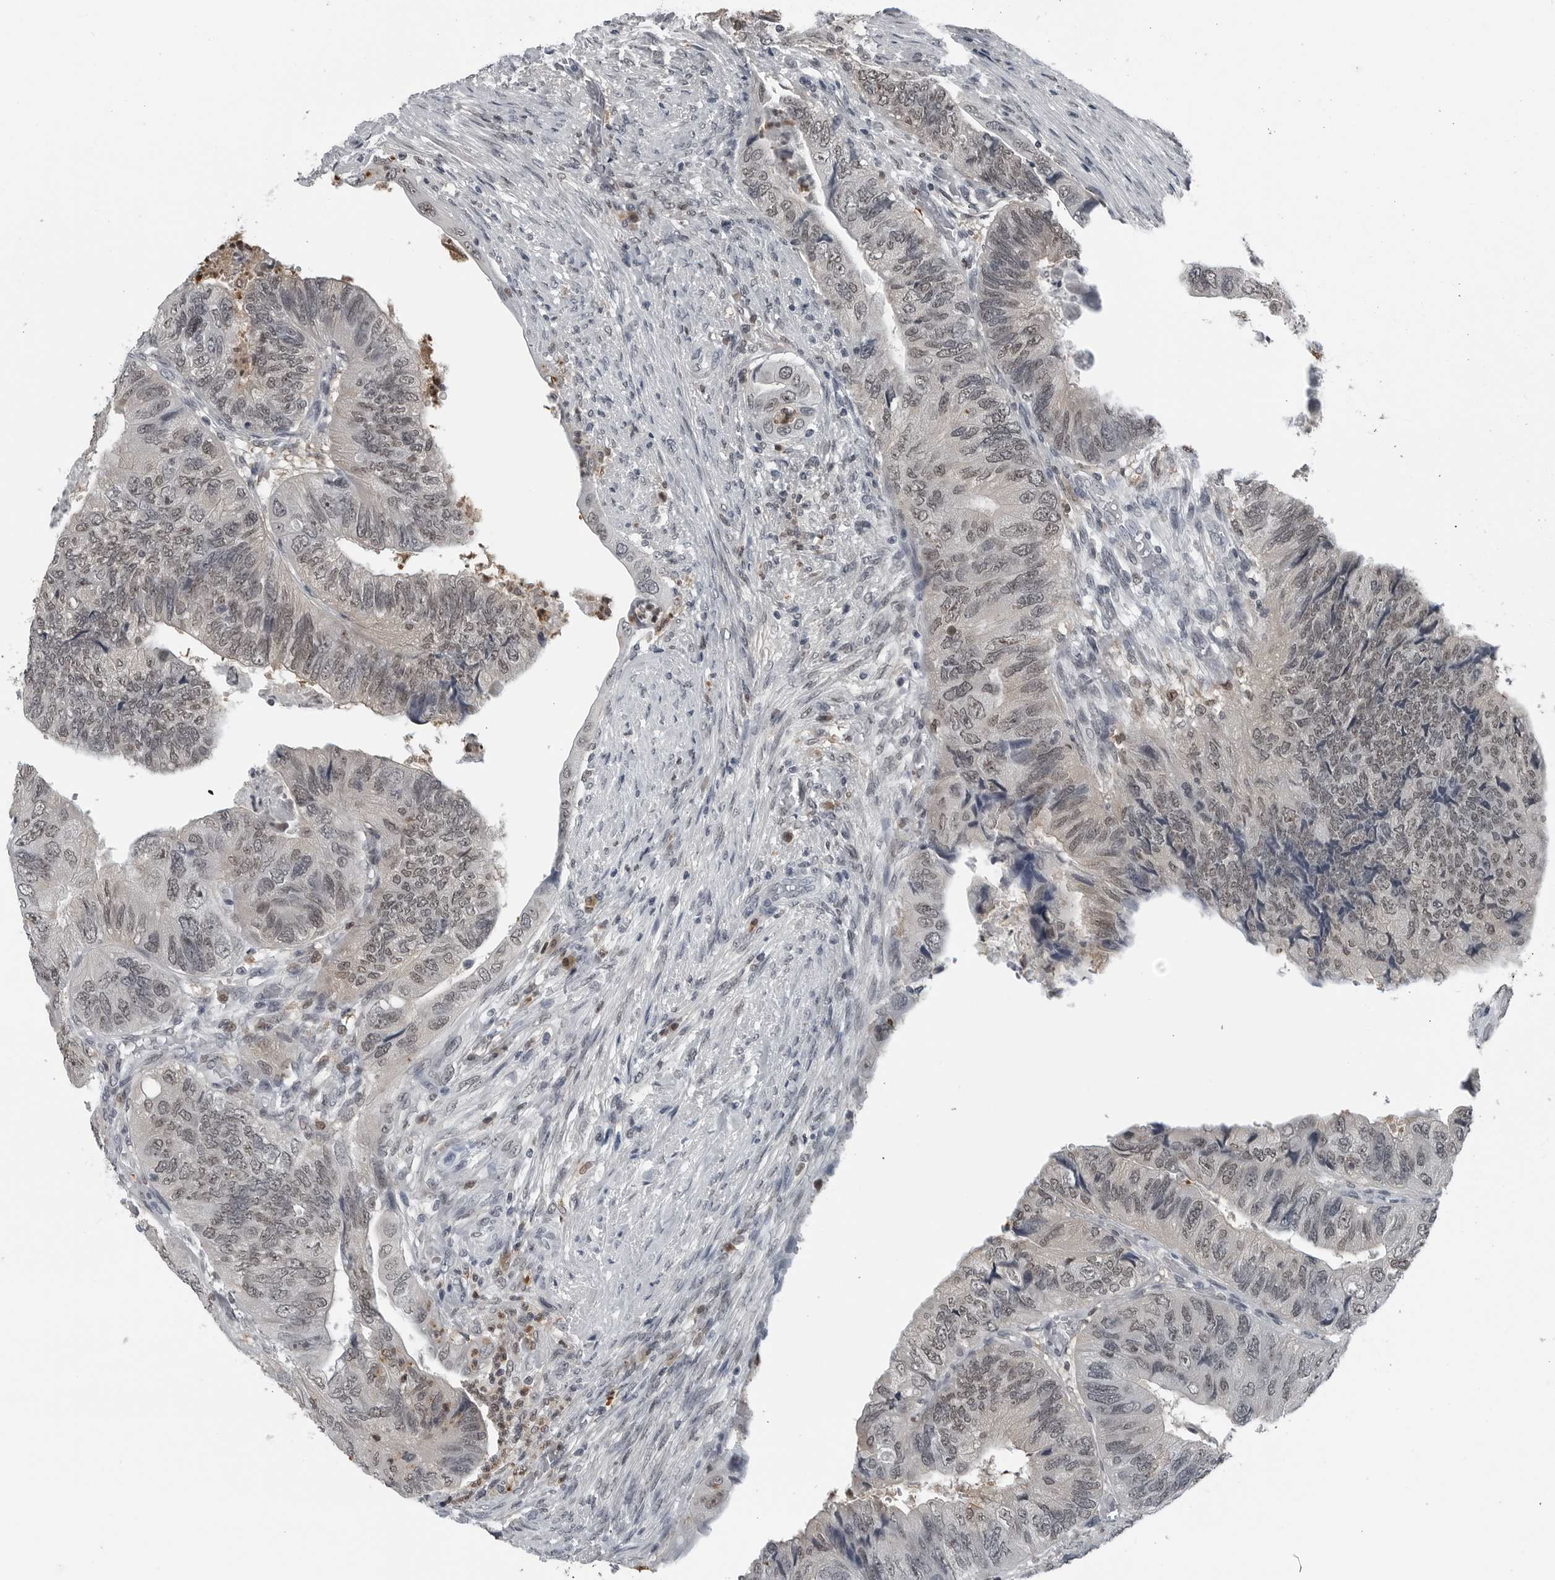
{"staining": {"intensity": "weak", "quantity": "25%-75%", "location": "nuclear"}, "tissue": "colorectal cancer", "cell_type": "Tumor cells", "image_type": "cancer", "snomed": [{"axis": "morphology", "description": "Adenocarcinoma, NOS"}, {"axis": "topography", "description": "Rectum"}], "caption": "Brown immunohistochemical staining in human colorectal cancer (adenocarcinoma) shows weak nuclear positivity in about 25%-75% of tumor cells.", "gene": "AKR1A1", "patient": {"sex": "male", "age": 63}}